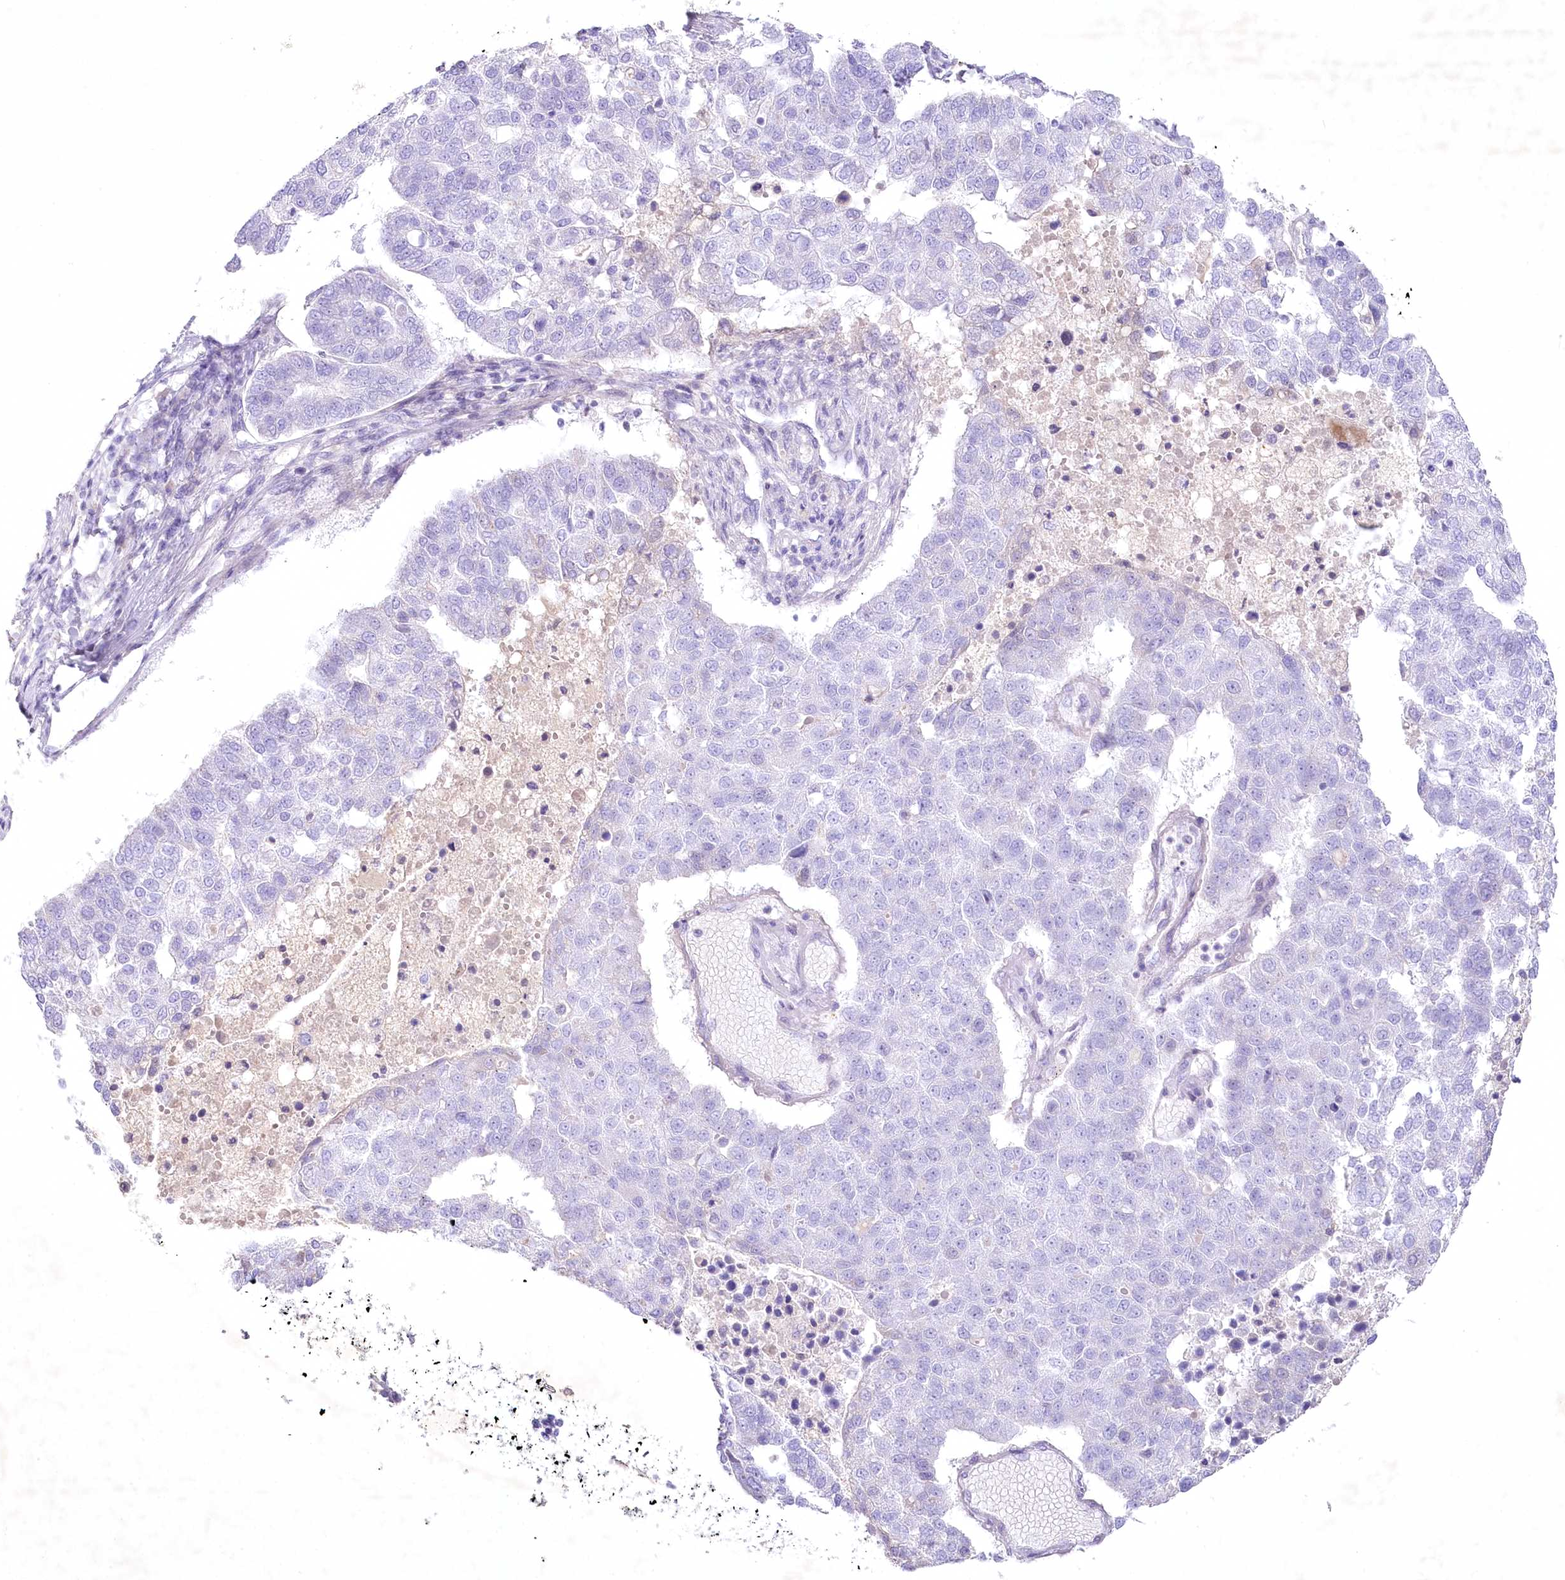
{"staining": {"intensity": "negative", "quantity": "none", "location": "none"}, "tissue": "pancreatic cancer", "cell_type": "Tumor cells", "image_type": "cancer", "snomed": [{"axis": "morphology", "description": "Adenocarcinoma, NOS"}, {"axis": "topography", "description": "Pancreas"}], "caption": "Adenocarcinoma (pancreatic) was stained to show a protein in brown. There is no significant staining in tumor cells. The staining is performed using DAB brown chromogen with nuclei counter-stained in using hematoxylin.", "gene": "MYOZ1", "patient": {"sex": "female", "age": 61}}